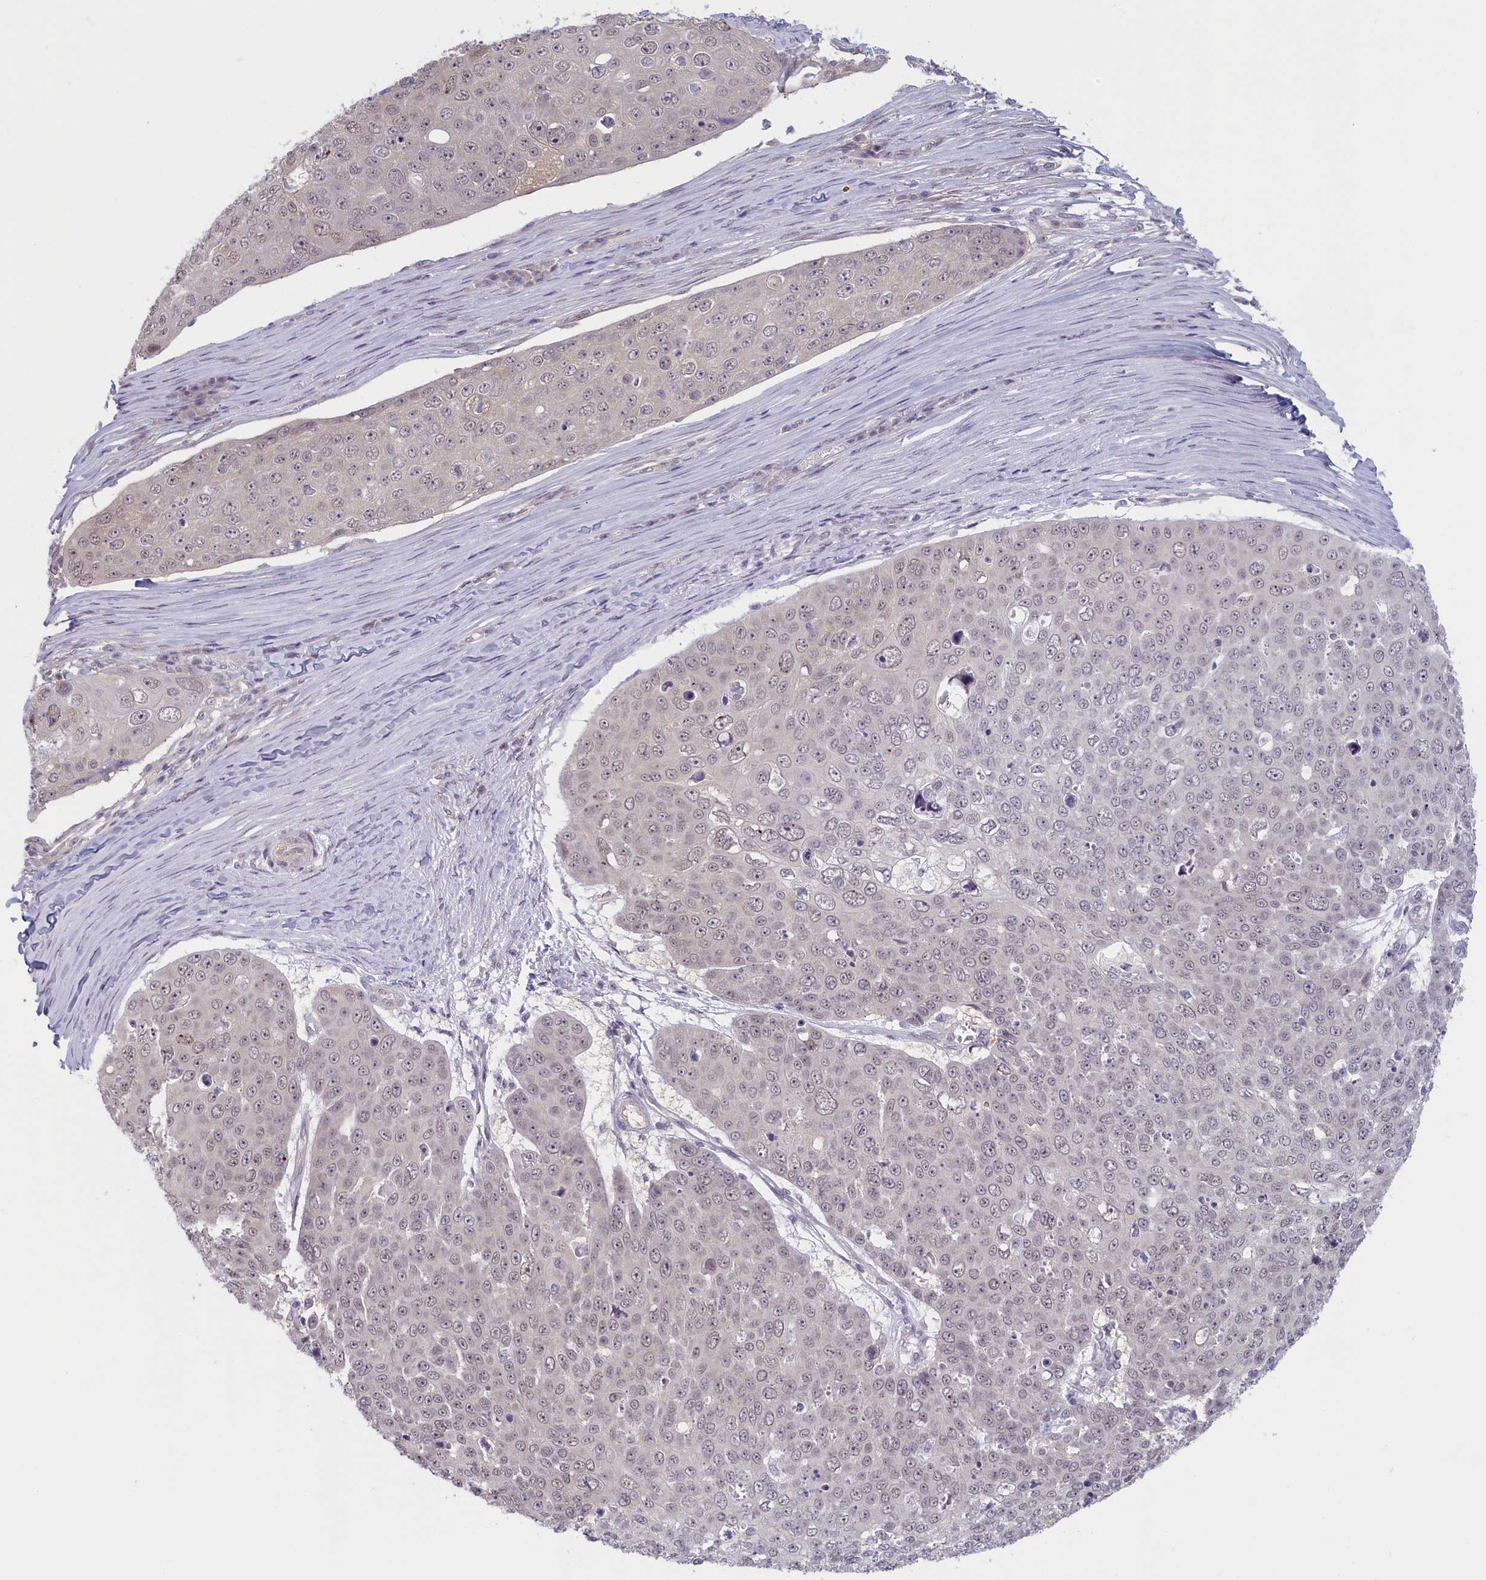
{"staining": {"intensity": "weak", "quantity": "25%-75%", "location": "nuclear"}, "tissue": "skin cancer", "cell_type": "Tumor cells", "image_type": "cancer", "snomed": [{"axis": "morphology", "description": "Squamous cell carcinoma, NOS"}, {"axis": "topography", "description": "Skin"}], "caption": "IHC (DAB (3,3'-diaminobenzidine)) staining of skin cancer displays weak nuclear protein positivity in approximately 25%-75% of tumor cells. (DAB (3,3'-diaminobenzidine) = brown stain, brightfield microscopy at high magnification).", "gene": "C19orf44", "patient": {"sex": "male", "age": 71}}